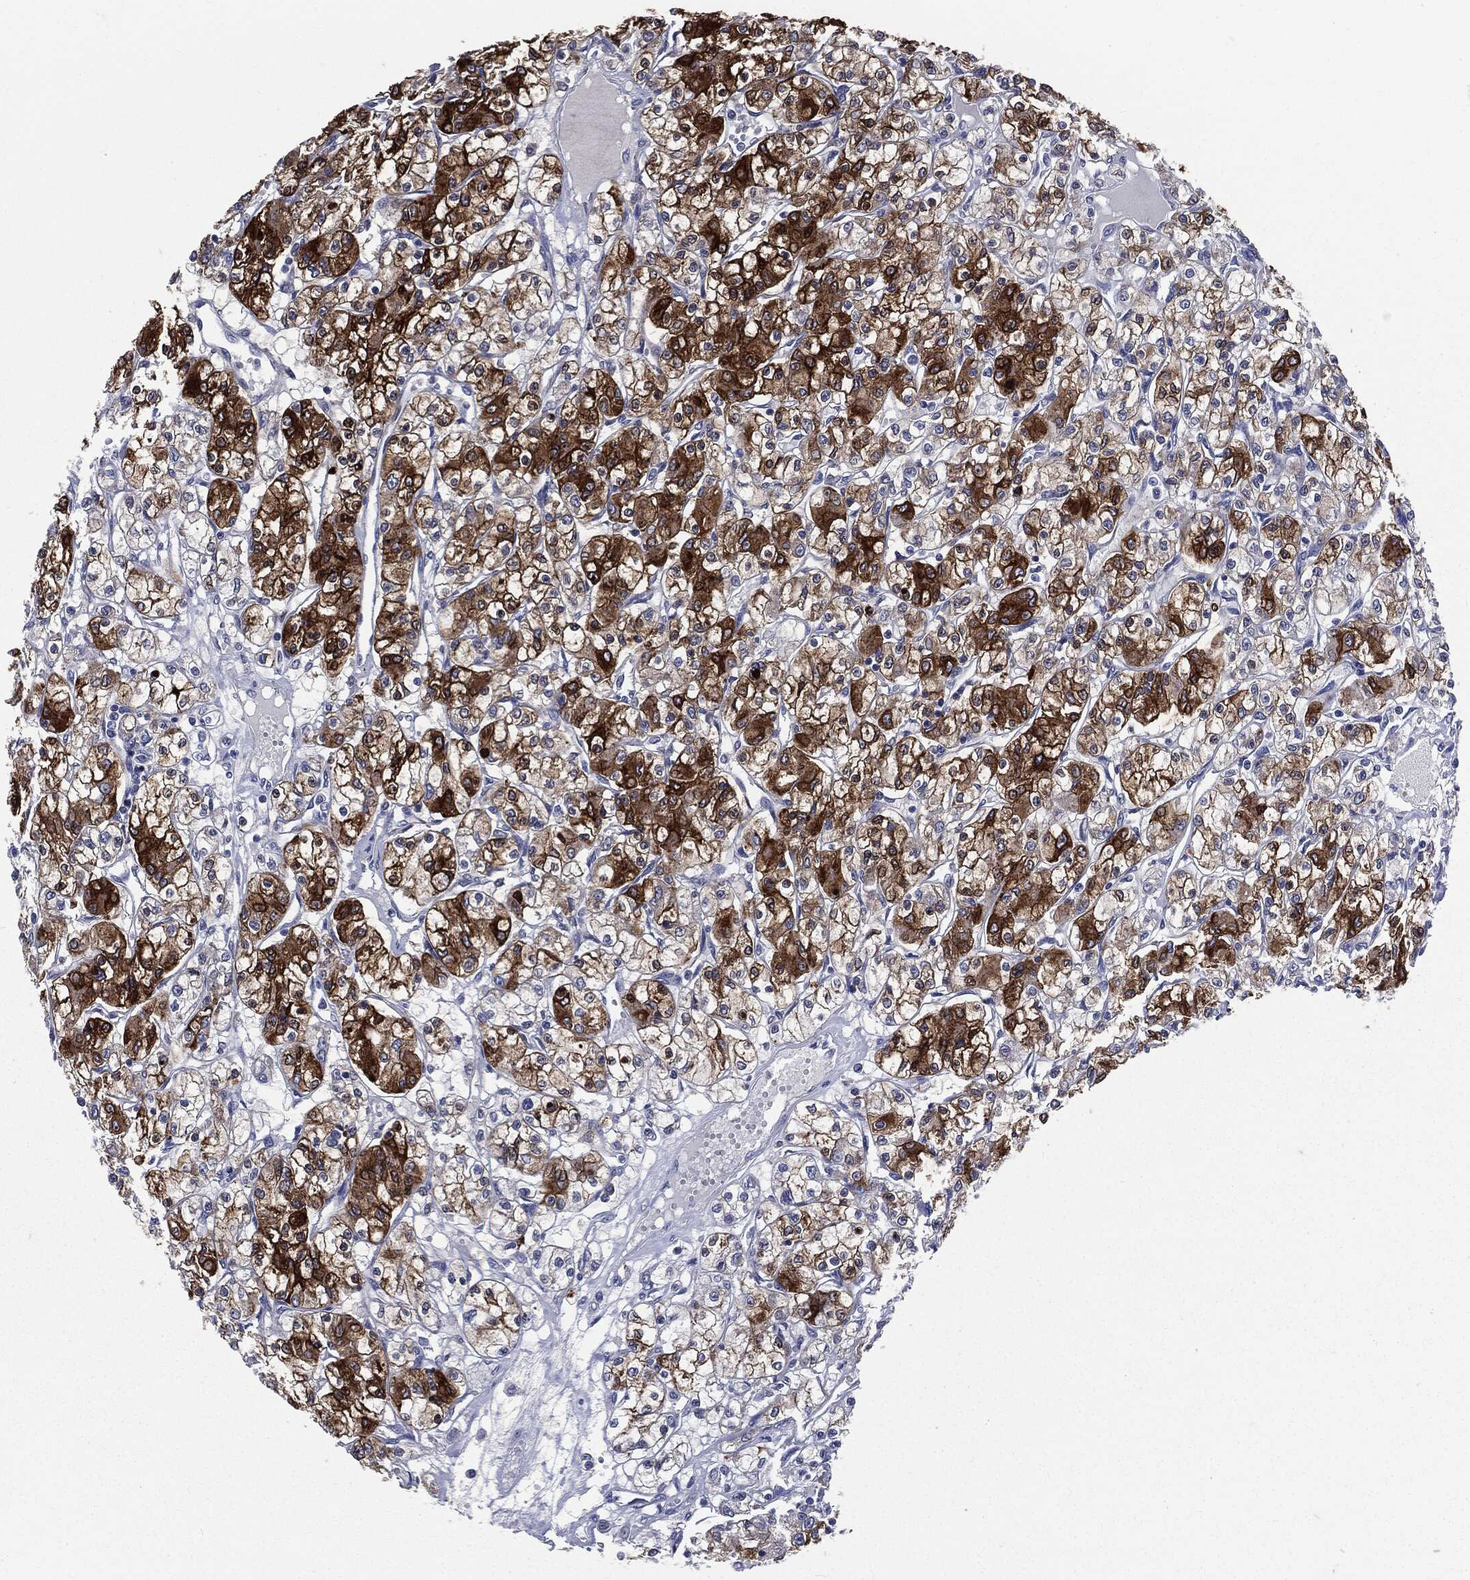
{"staining": {"intensity": "strong", "quantity": "25%-75%", "location": "cytoplasmic/membranous,nuclear"}, "tissue": "renal cancer", "cell_type": "Tumor cells", "image_type": "cancer", "snomed": [{"axis": "morphology", "description": "Adenocarcinoma, NOS"}, {"axis": "topography", "description": "Kidney"}], "caption": "Immunohistochemistry (IHC) (DAB) staining of human renal cancer reveals strong cytoplasmic/membranous and nuclear protein expression in approximately 25%-75% of tumor cells. Immunohistochemistry stains the protein in brown and the nuclei are stained blue.", "gene": "PTGS2", "patient": {"sex": "female", "age": 59}}